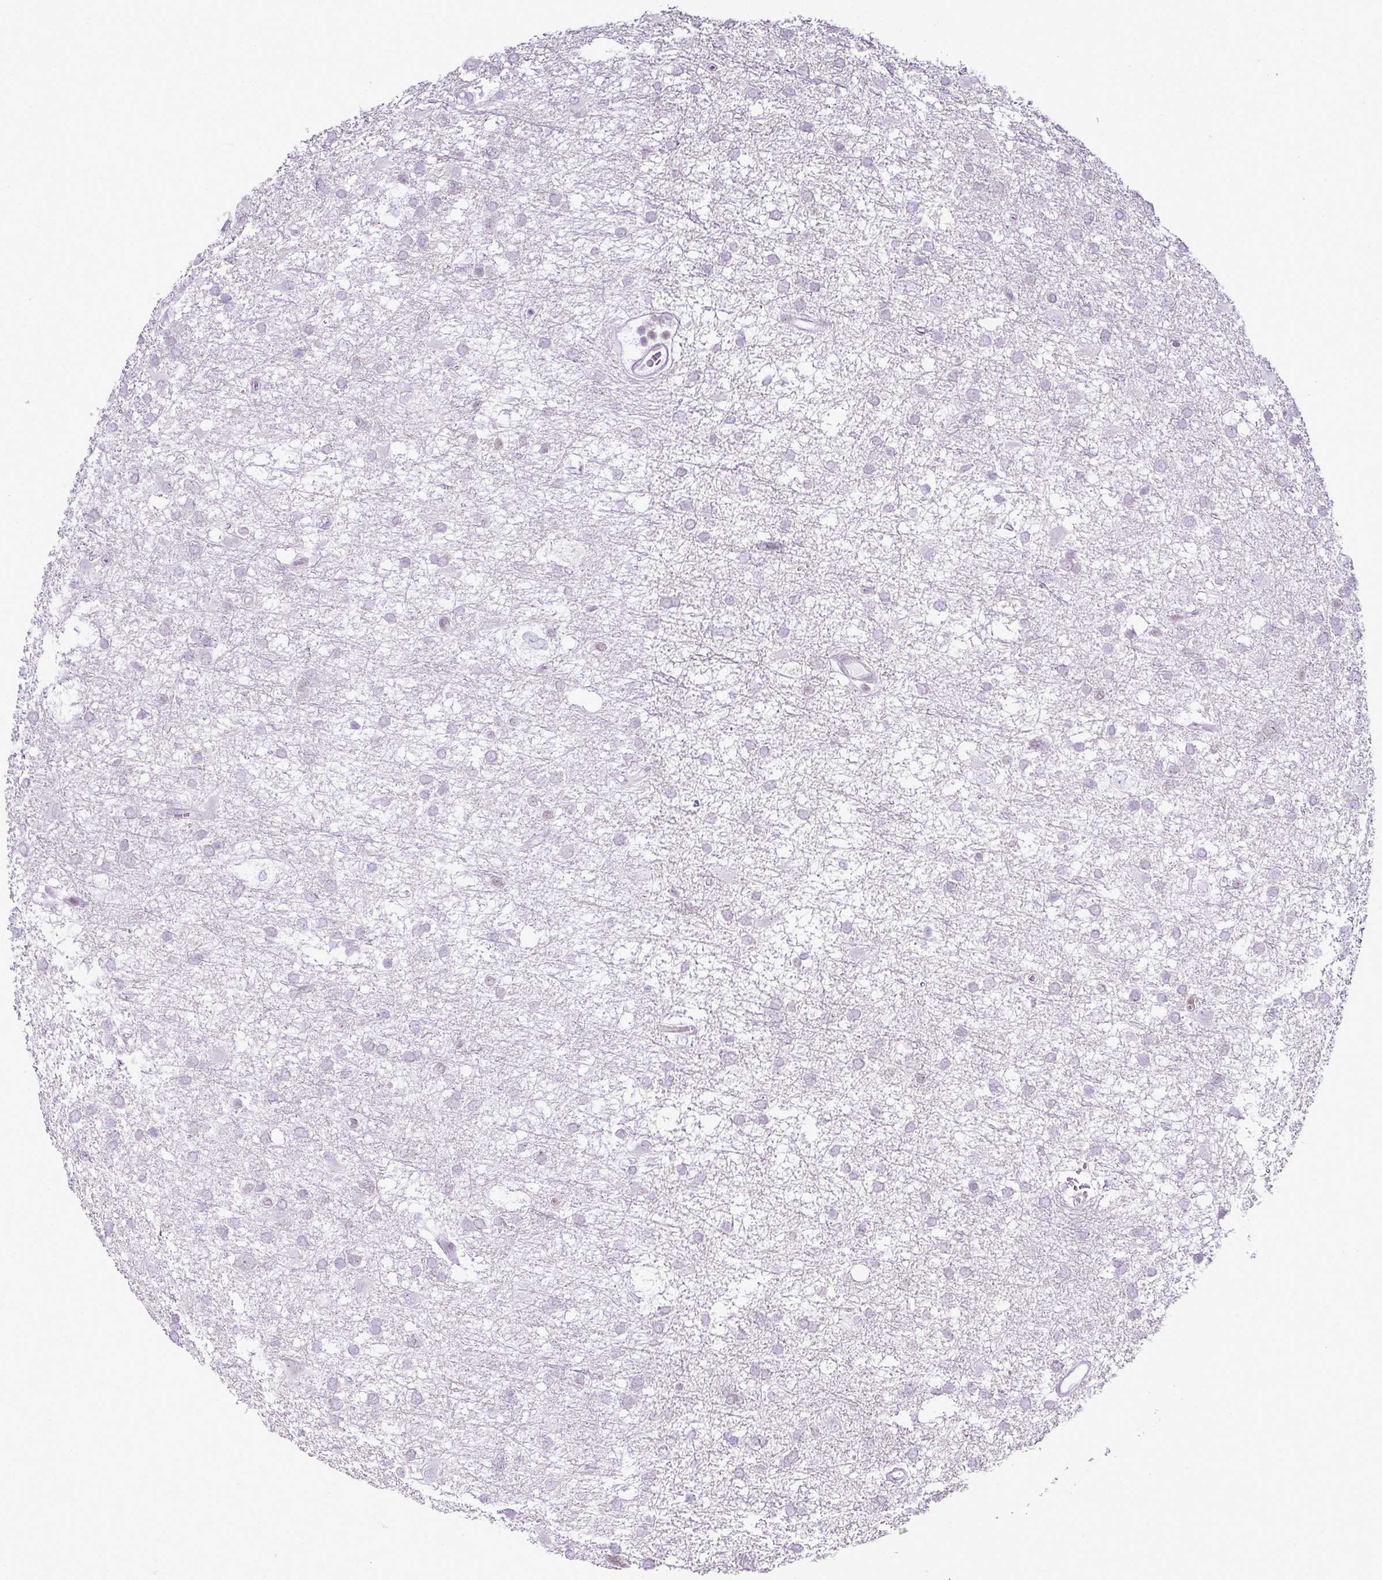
{"staining": {"intensity": "negative", "quantity": "none", "location": "none"}, "tissue": "glioma", "cell_type": "Tumor cells", "image_type": "cancer", "snomed": [{"axis": "morphology", "description": "Glioma, malignant, High grade"}, {"axis": "topography", "description": "Brain"}], "caption": "Tumor cells show no significant protein positivity in glioma. The staining was performed using DAB to visualize the protein expression in brown, while the nuclei were stained in blue with hematoxylin (Magnification: 20x).", "gene": "FAM32A", "patient": {"sex": "male", "age": 61}}